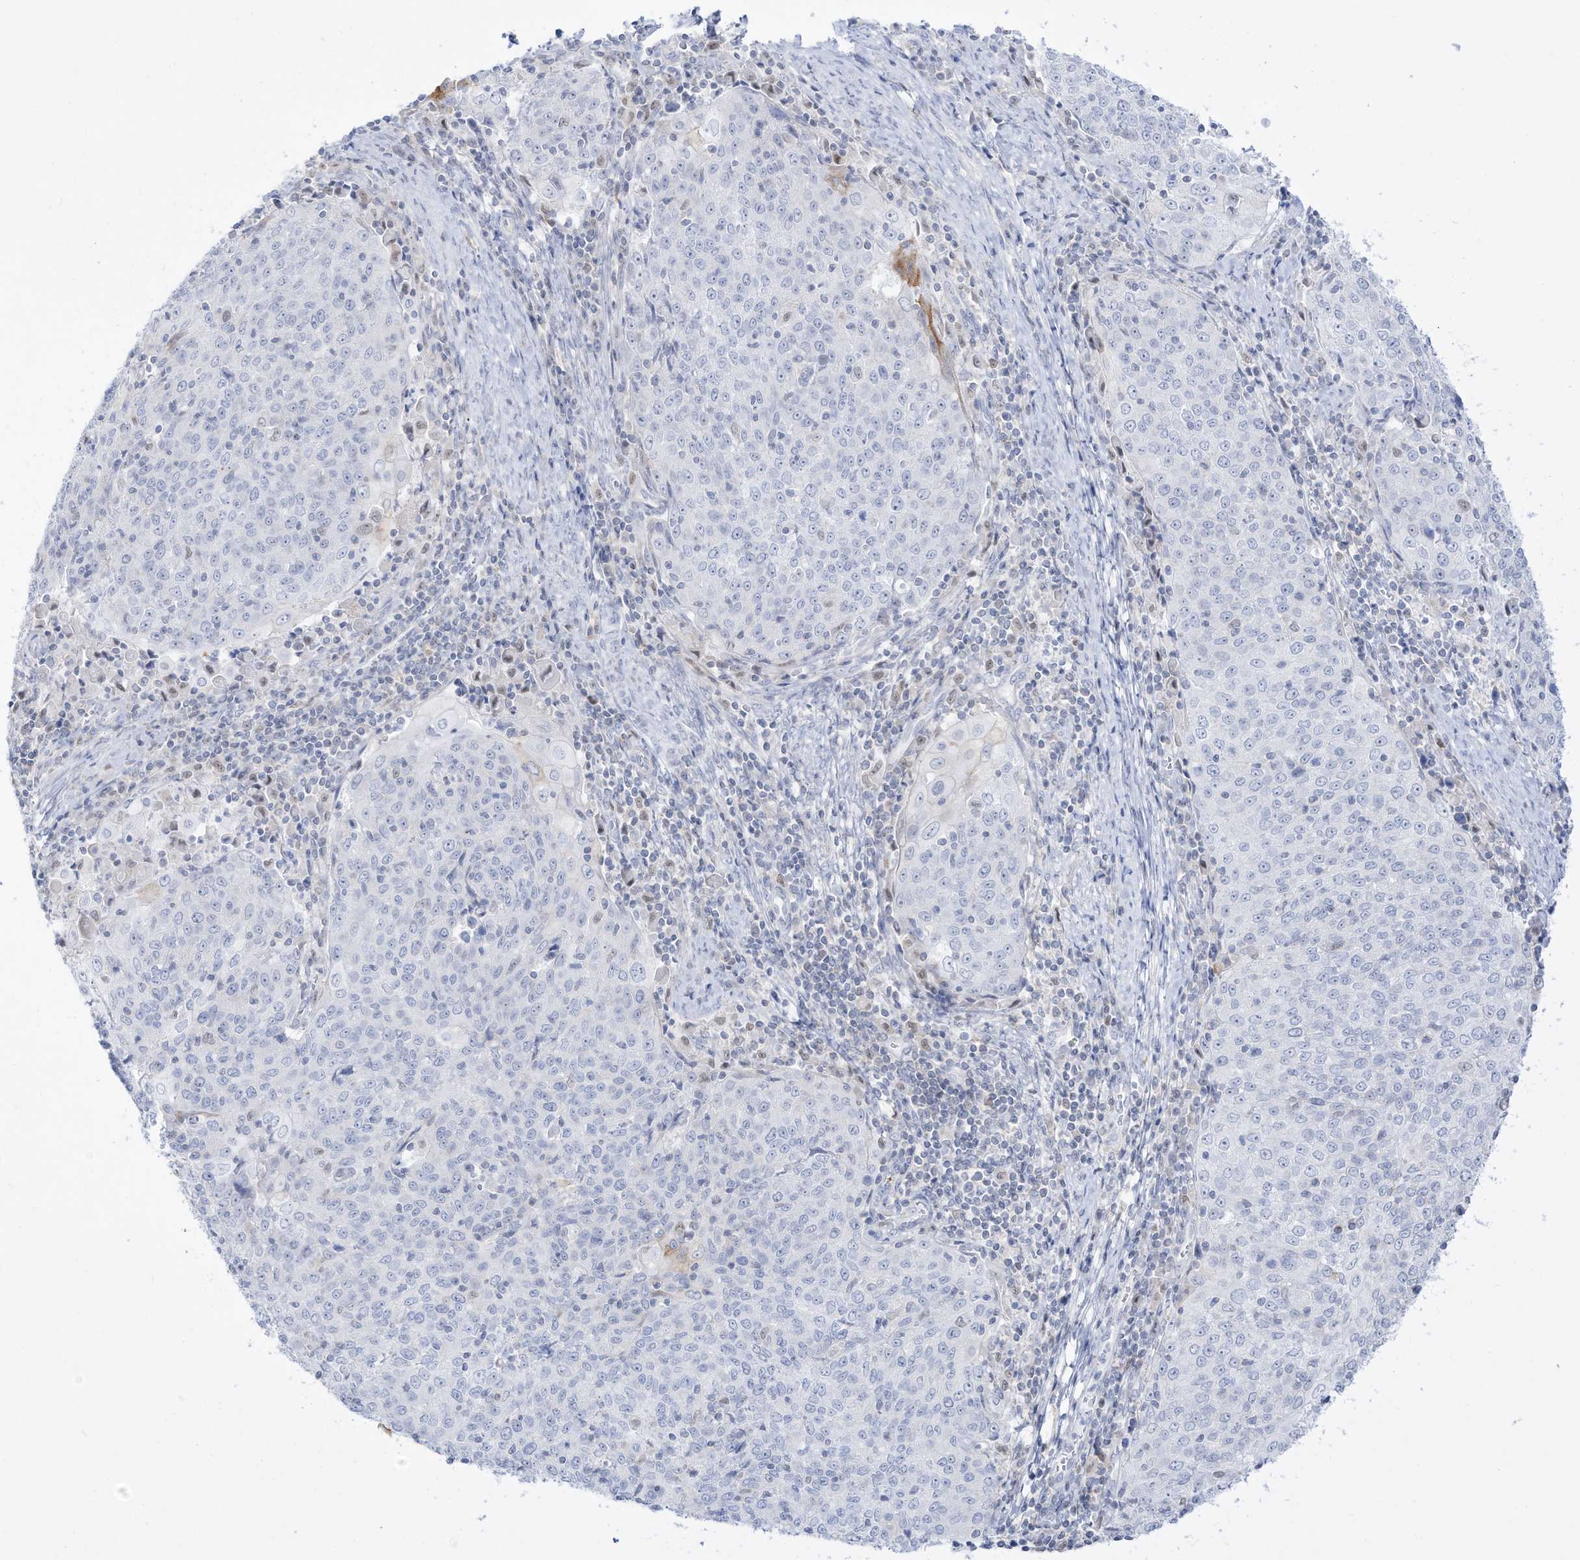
{"staining": {"intensity": "negative", "quantity": "none", "location": "none"}, "tissue": "cervical cancer", "cell_type": "Tumor cells", "image_type": "cancer", "snomed": [{"axis": "morphology", "description": "Squamous cell carcinoma, NOS"}, {"axis": "topography", "description": "Cervix"}], "caption": "Immunohistochemical staining of human cervical cancer (squamous cell carcinoma) demonstrates no significant expression in tumor cells.", "gene": "DMKN", "patient": {"sex": "female", "age": 48}}